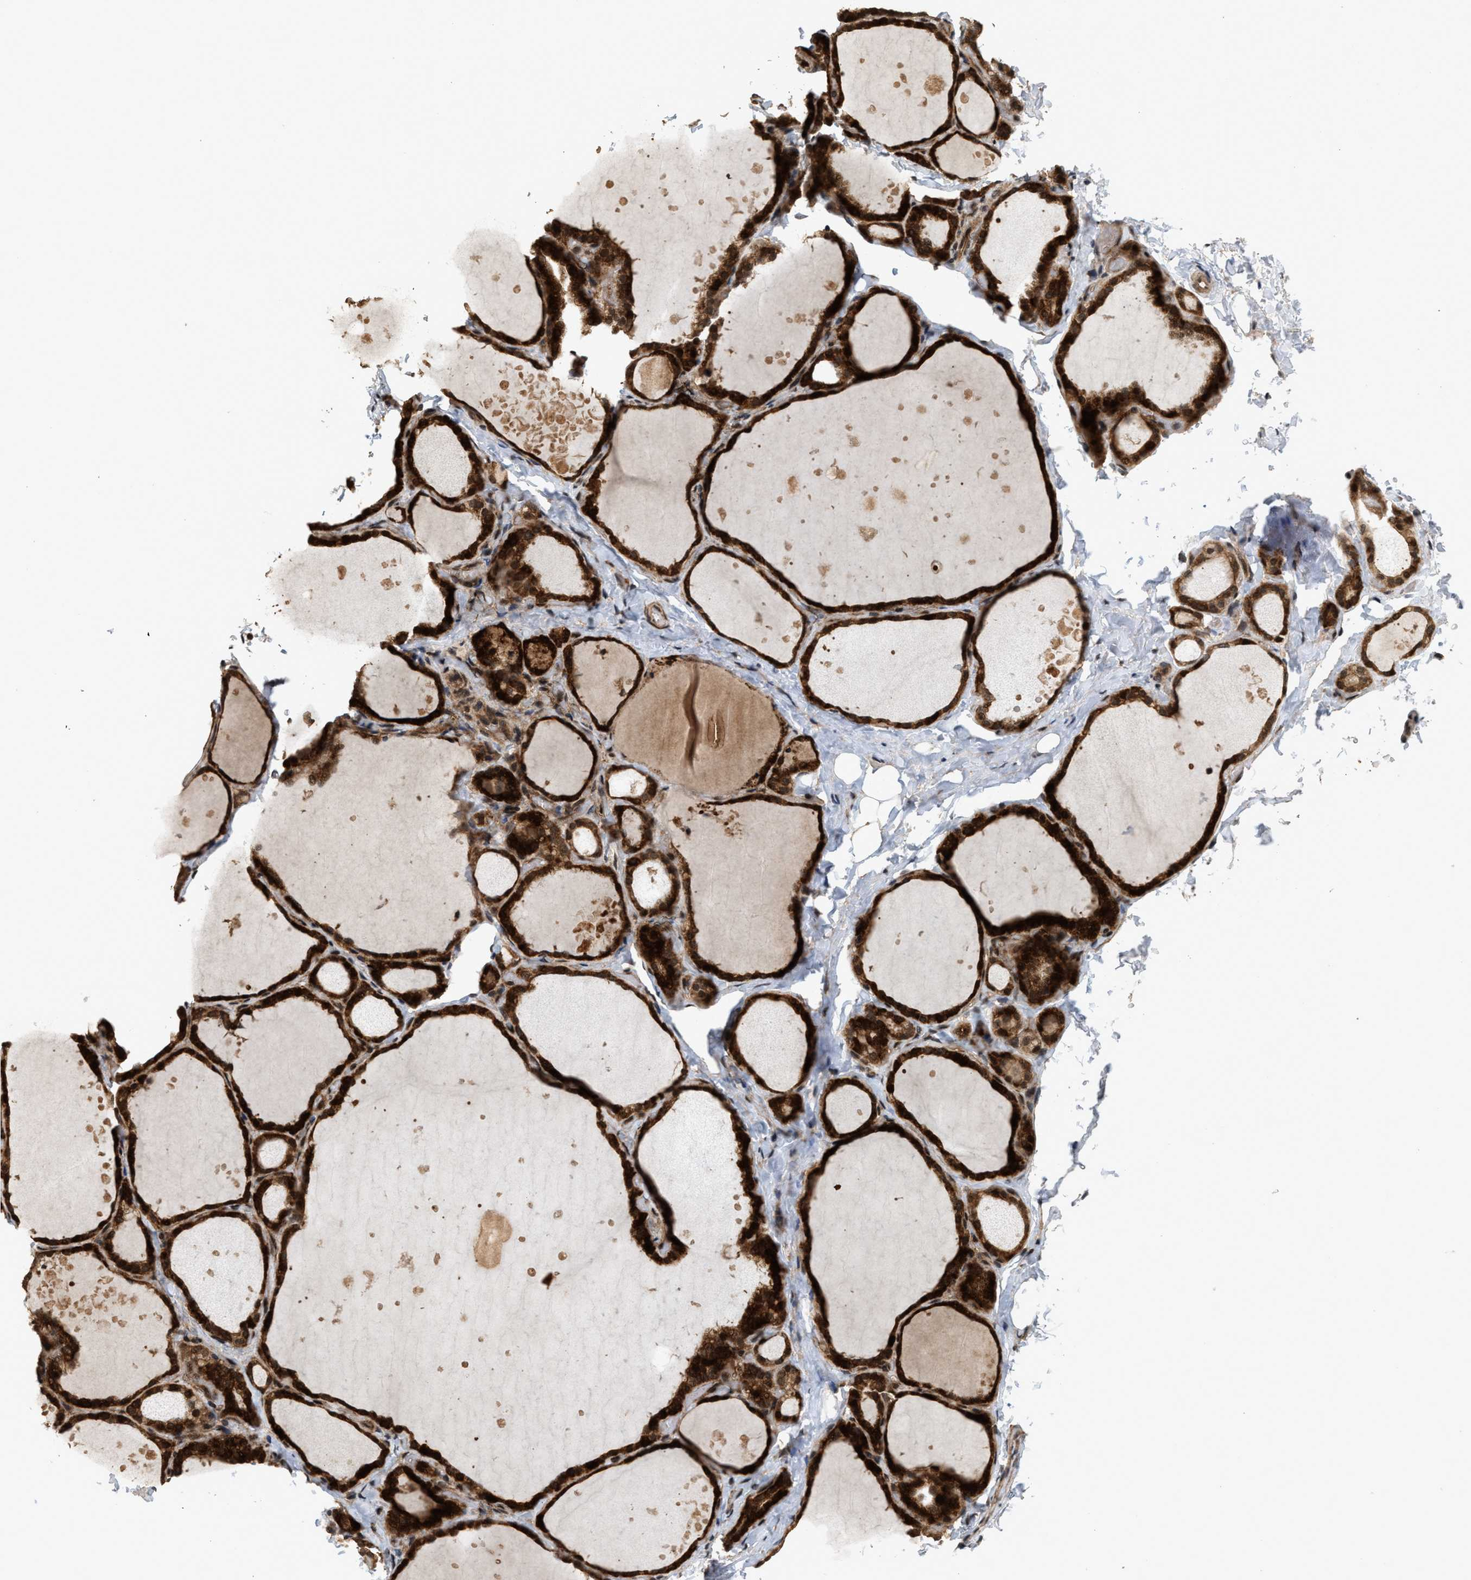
{"staining": {"intensity": "strong", "quantity": ">75%", "location": "cytoplasmic/membranous,nuclear"}, "tissue": "thyroid gland", "cell_type": "Glandular cells", "image_type": "normal", "snomed": [{"axis": "morphology", "description": "Normal tissue, NOS"}, {"axis": "topography", "description": "Thyroid gland"}], "caption": "This photomicrograph demonstrates IHC staining of benign human thyroid gland, with high strong cytoplasmic/membranous,nuclear staining in approximately >75% of glandular cells.", "gene": "ELP2", "patient": {"sex": "female", "age": 44}}